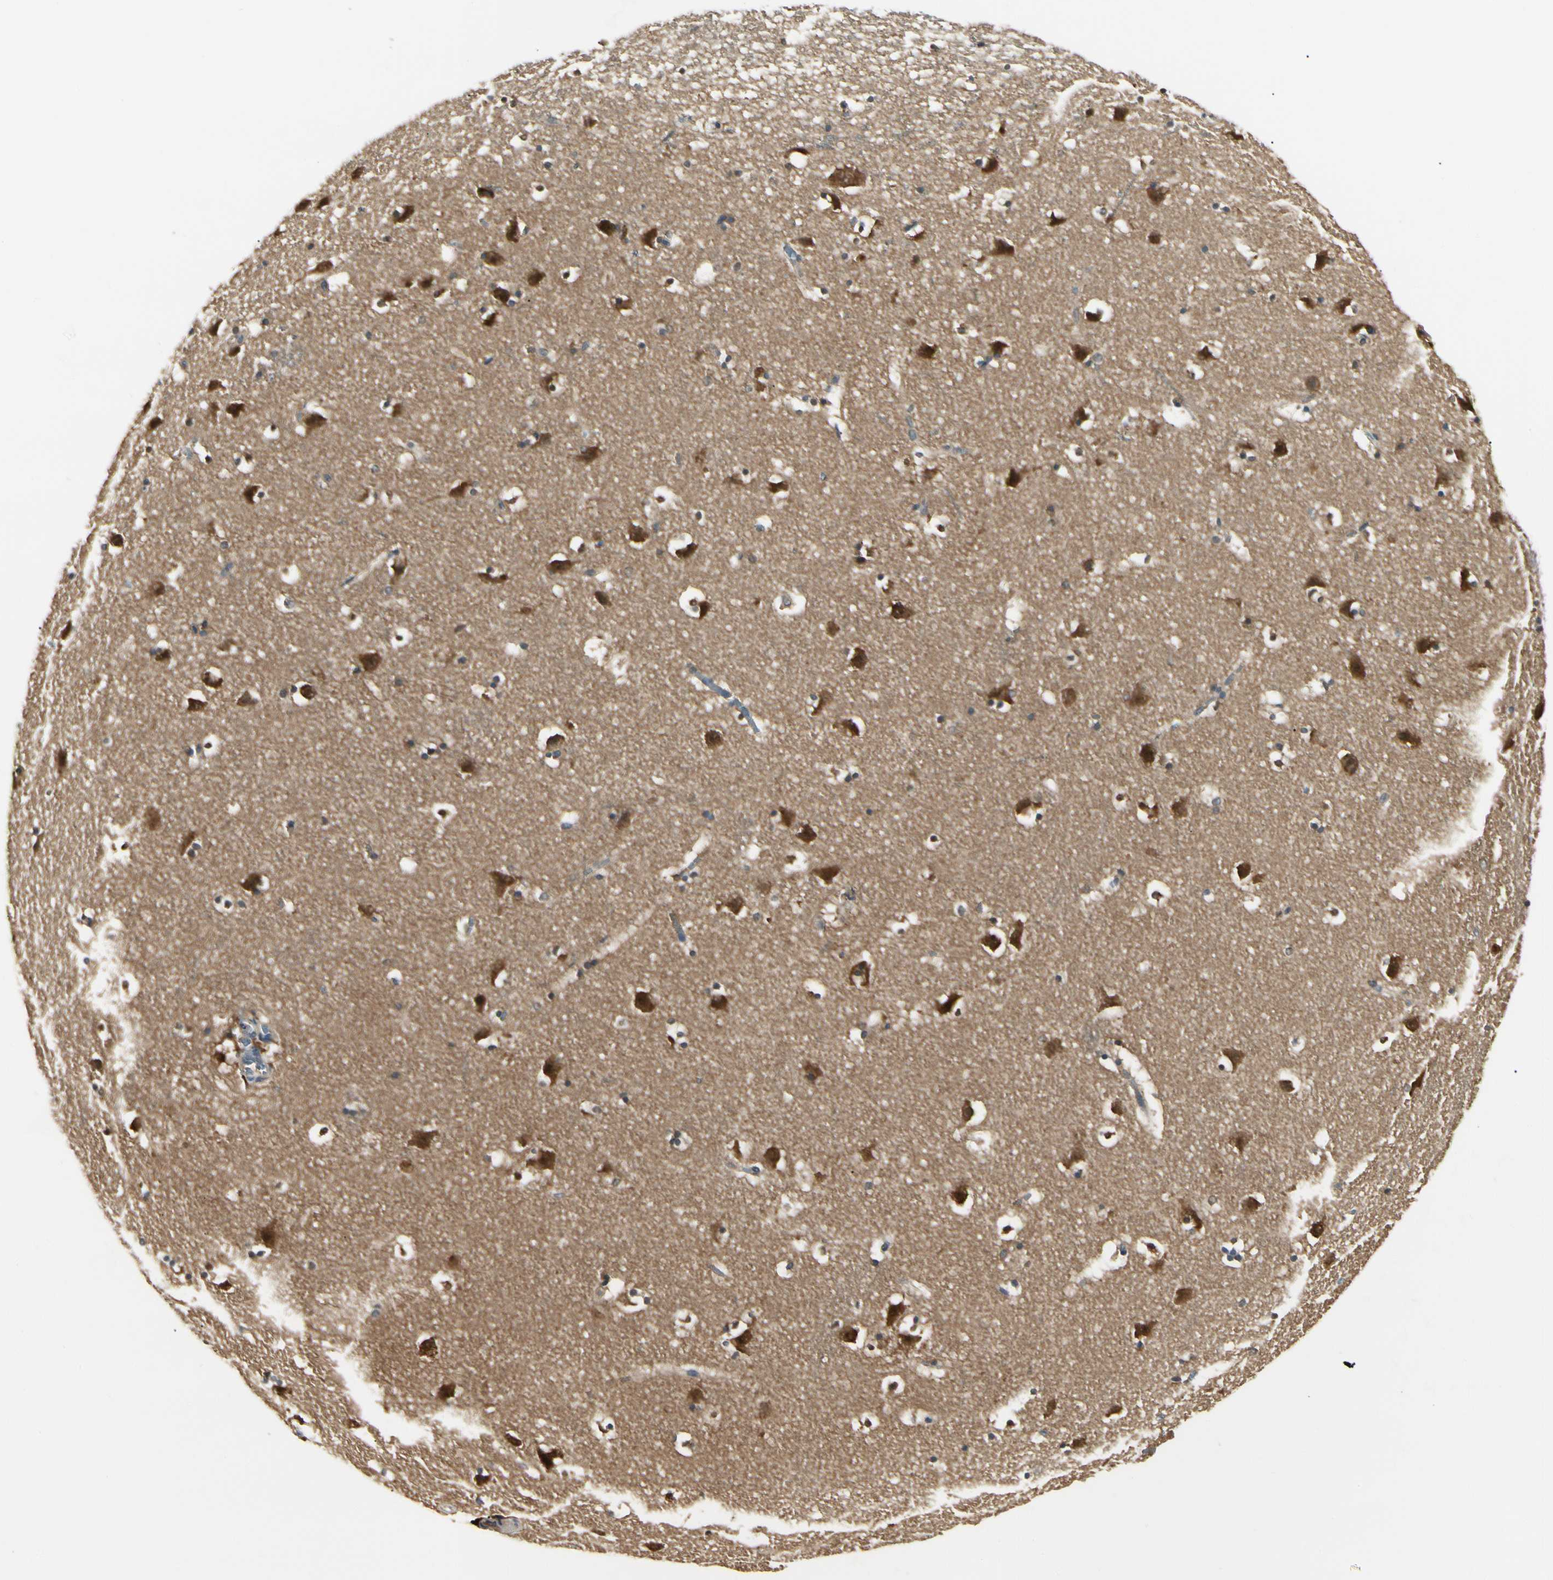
{"staining": {"intensity": "strong", "quantity": ">75%", "location": "cytoplasmic/membranous,nuclear"}, "tissue": "caudate", "cell_type": "Glial cells", "image_type": "normal", "snomed": [{"axis": "morphology", "description": "Normal tissue, NOS"}, {"axis": "topography", "description": "Lateral ventricle wall"}], "caption": "Human caudate stained with a brown dye demonstrates strong cytoplasmic/membranous,nuclear positive positivity in about >75% of glial cells.", "gene": "NME1", "patient": {"sex": "male", "age": 45}}